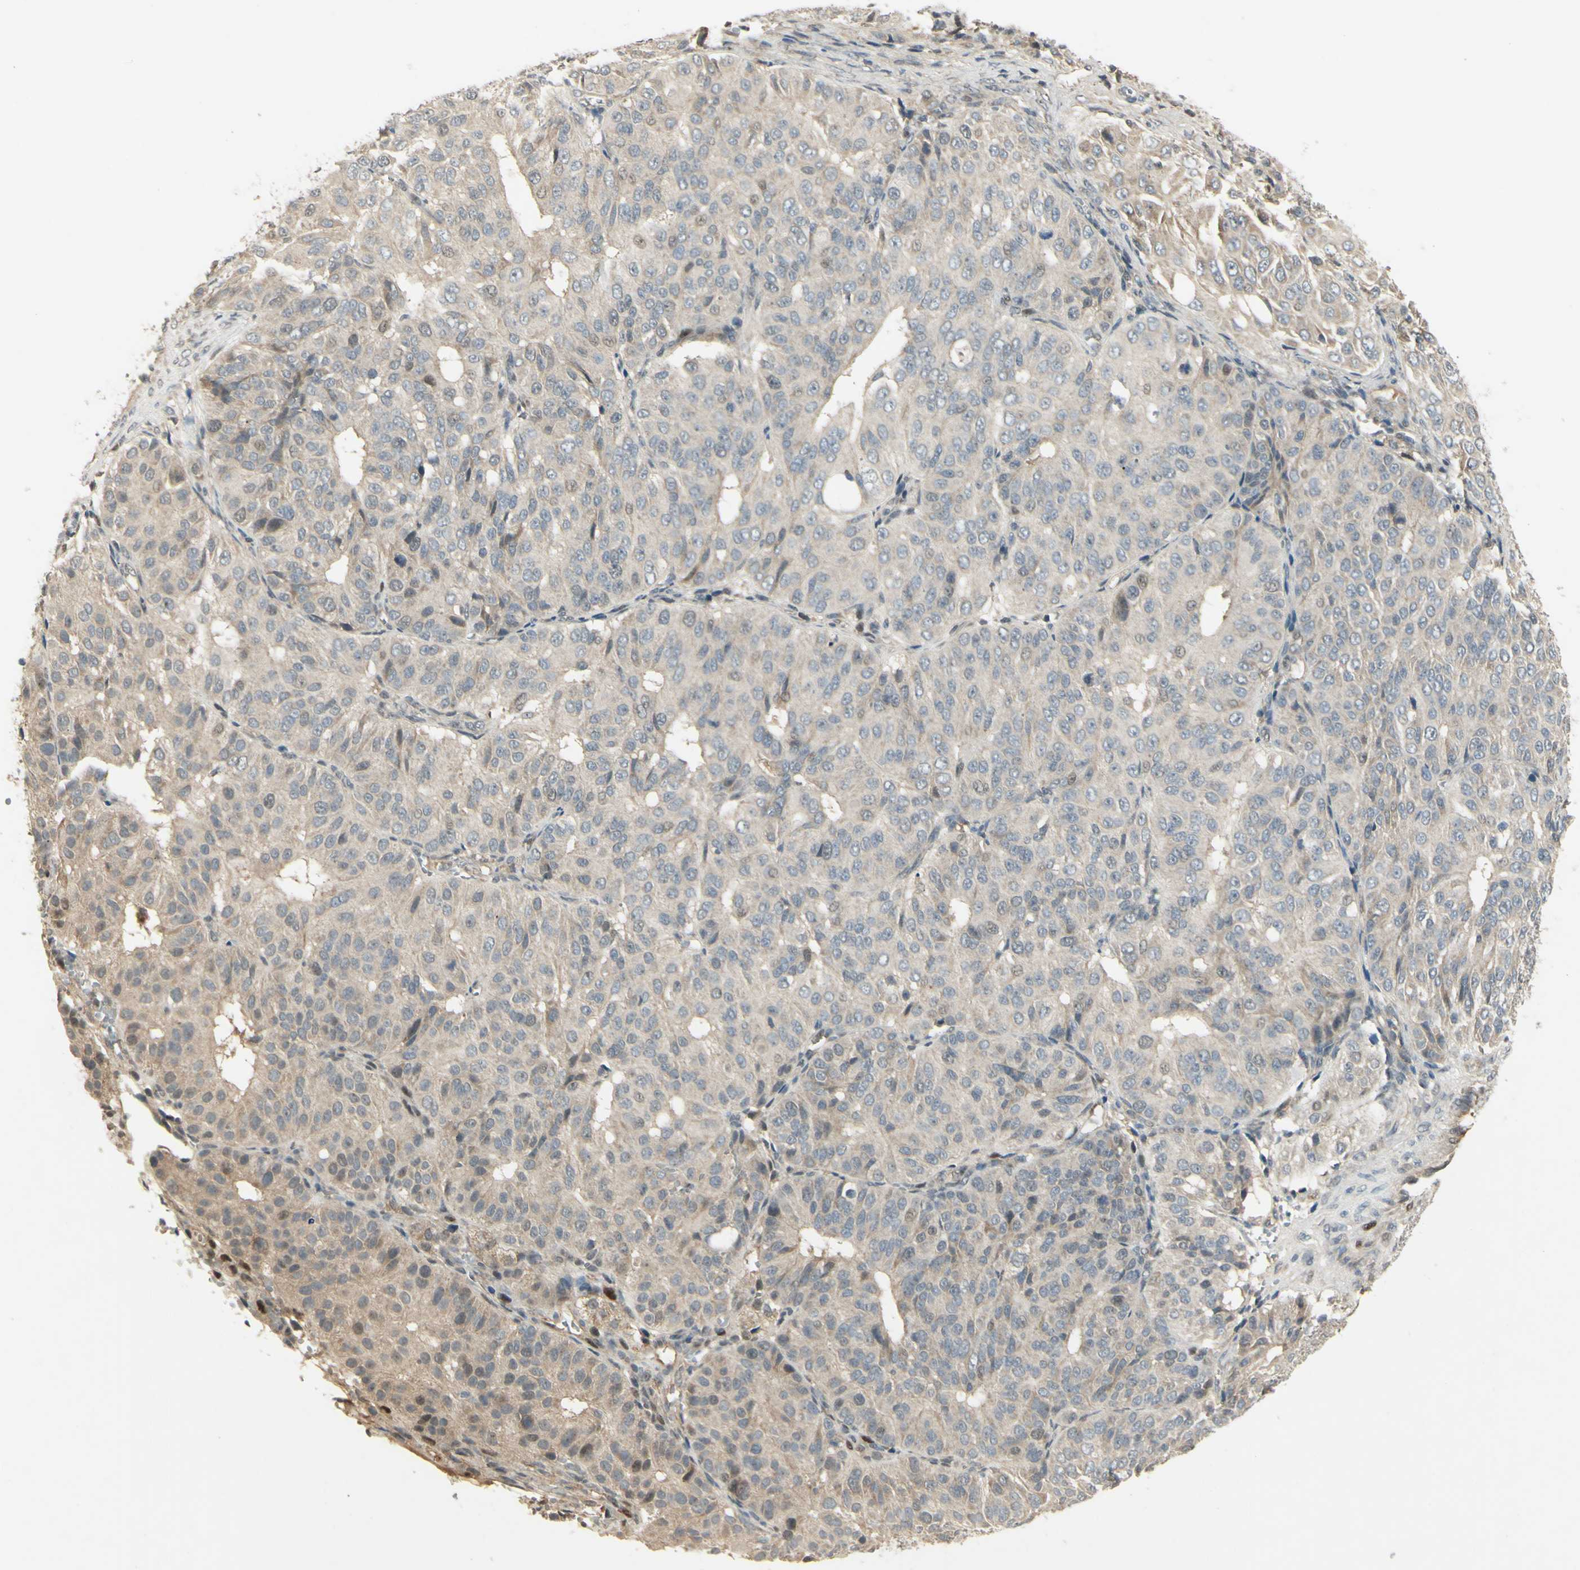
{"staining": {"intensity": "weak", "quantity": "<25%", "location": "nuclear"}, "tissue": "ovarian cancer", "cell_type": "Tumor cells", "image_type": "cancer", "snomed": [{"axis": "morphology", "description": "Carcinoma, endometroid"}, {"axis": "topography", "description": "Ovary"}], "caption": "Protein analysis of ovarian endometroid carcinoma displays no significant staining in tumor cells.", "gene": "RAD18", "patient": {"sex": "female", "age": 51}}